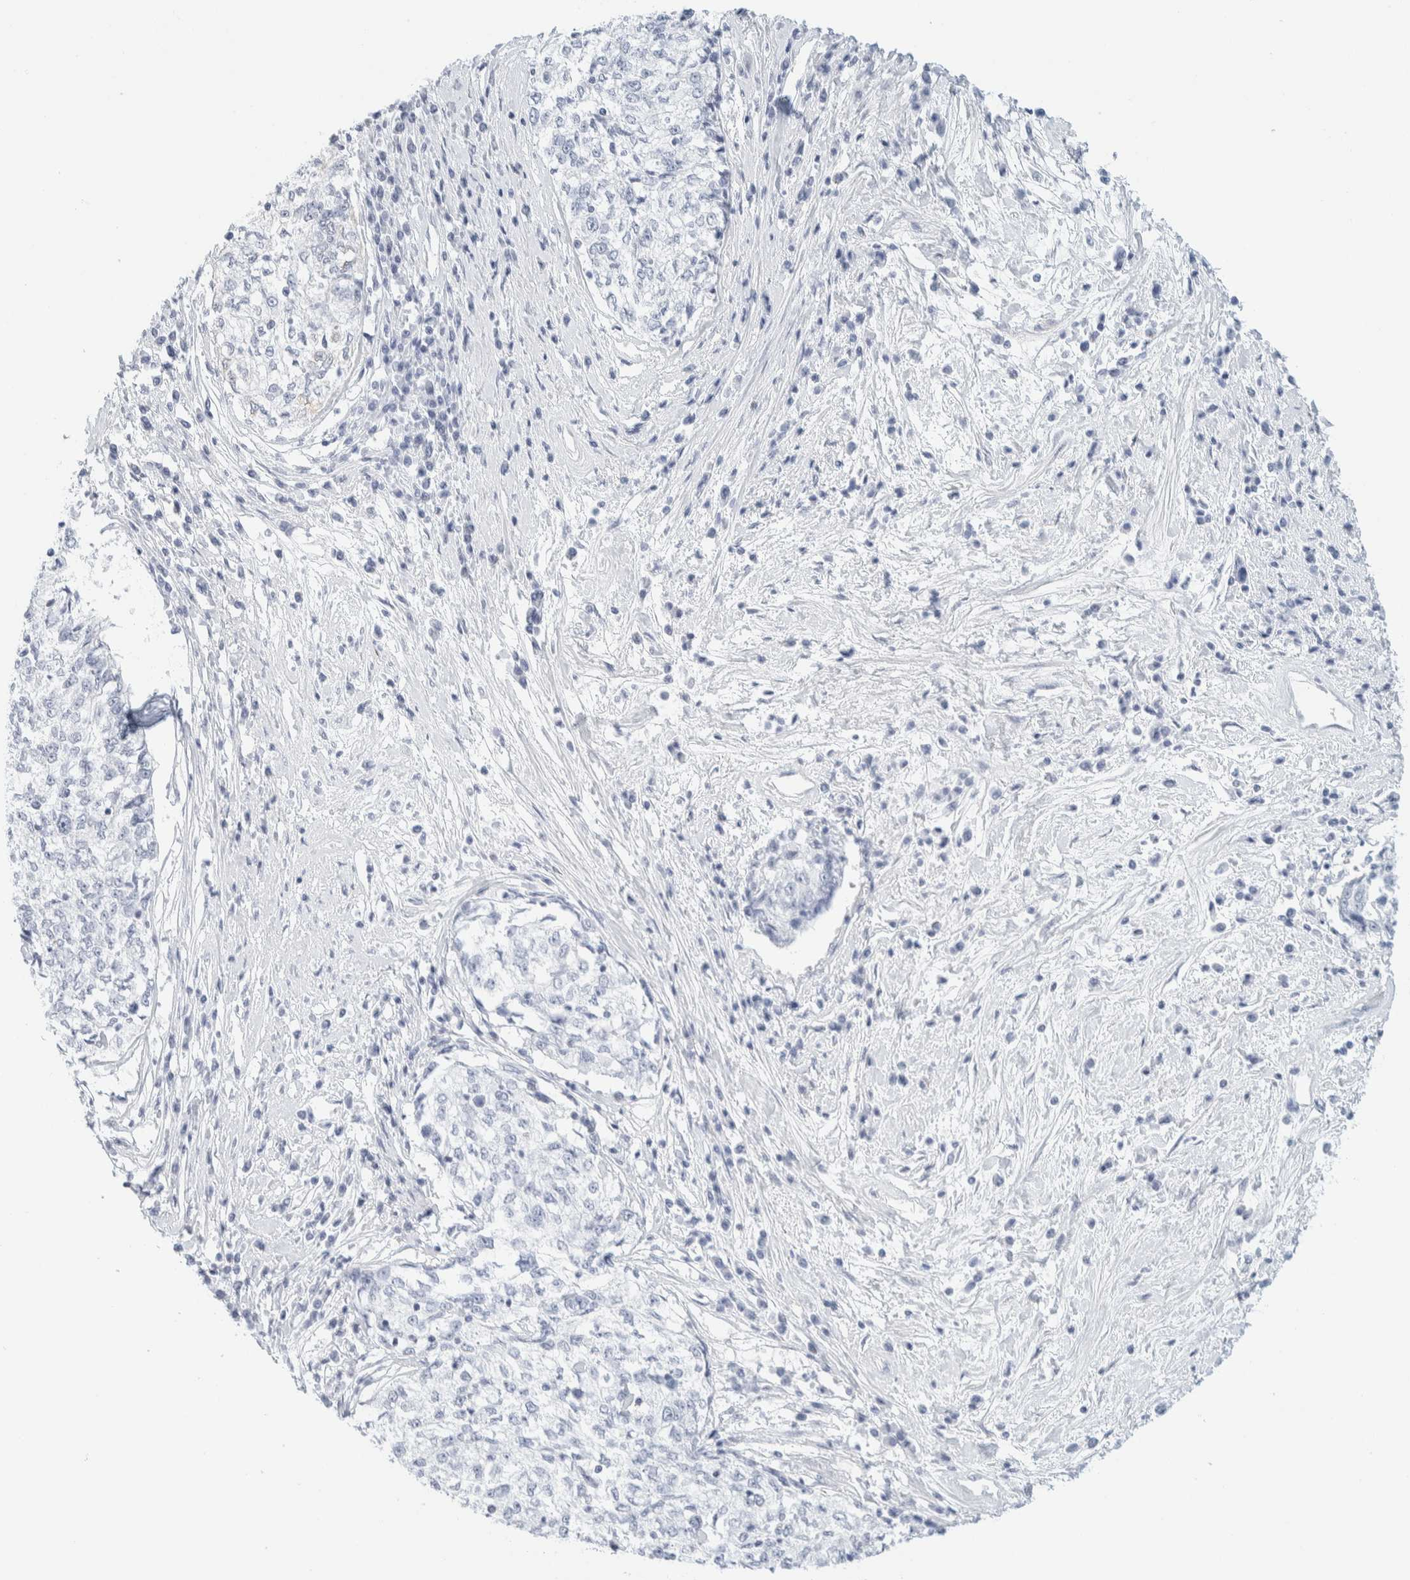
{"staining": {"intensity": "negative", "quantity": "none", "location": "none"}, "tissue": "cervical cancer", "cell_type": "Tumor cells", "image_type": "cancer", "snomed": [{"axis": "morphology", "description": "Squamous cell carcinoma, NOS"}, {"axis": "topography", "description": "Cervix"}], "caption": "The photomicrograph reveals no staining of tumor cells in cervical cancer (squamous cell carcinoma).", "gene": "ATCAY", "patient": {"sex": "female", "age": 57}}